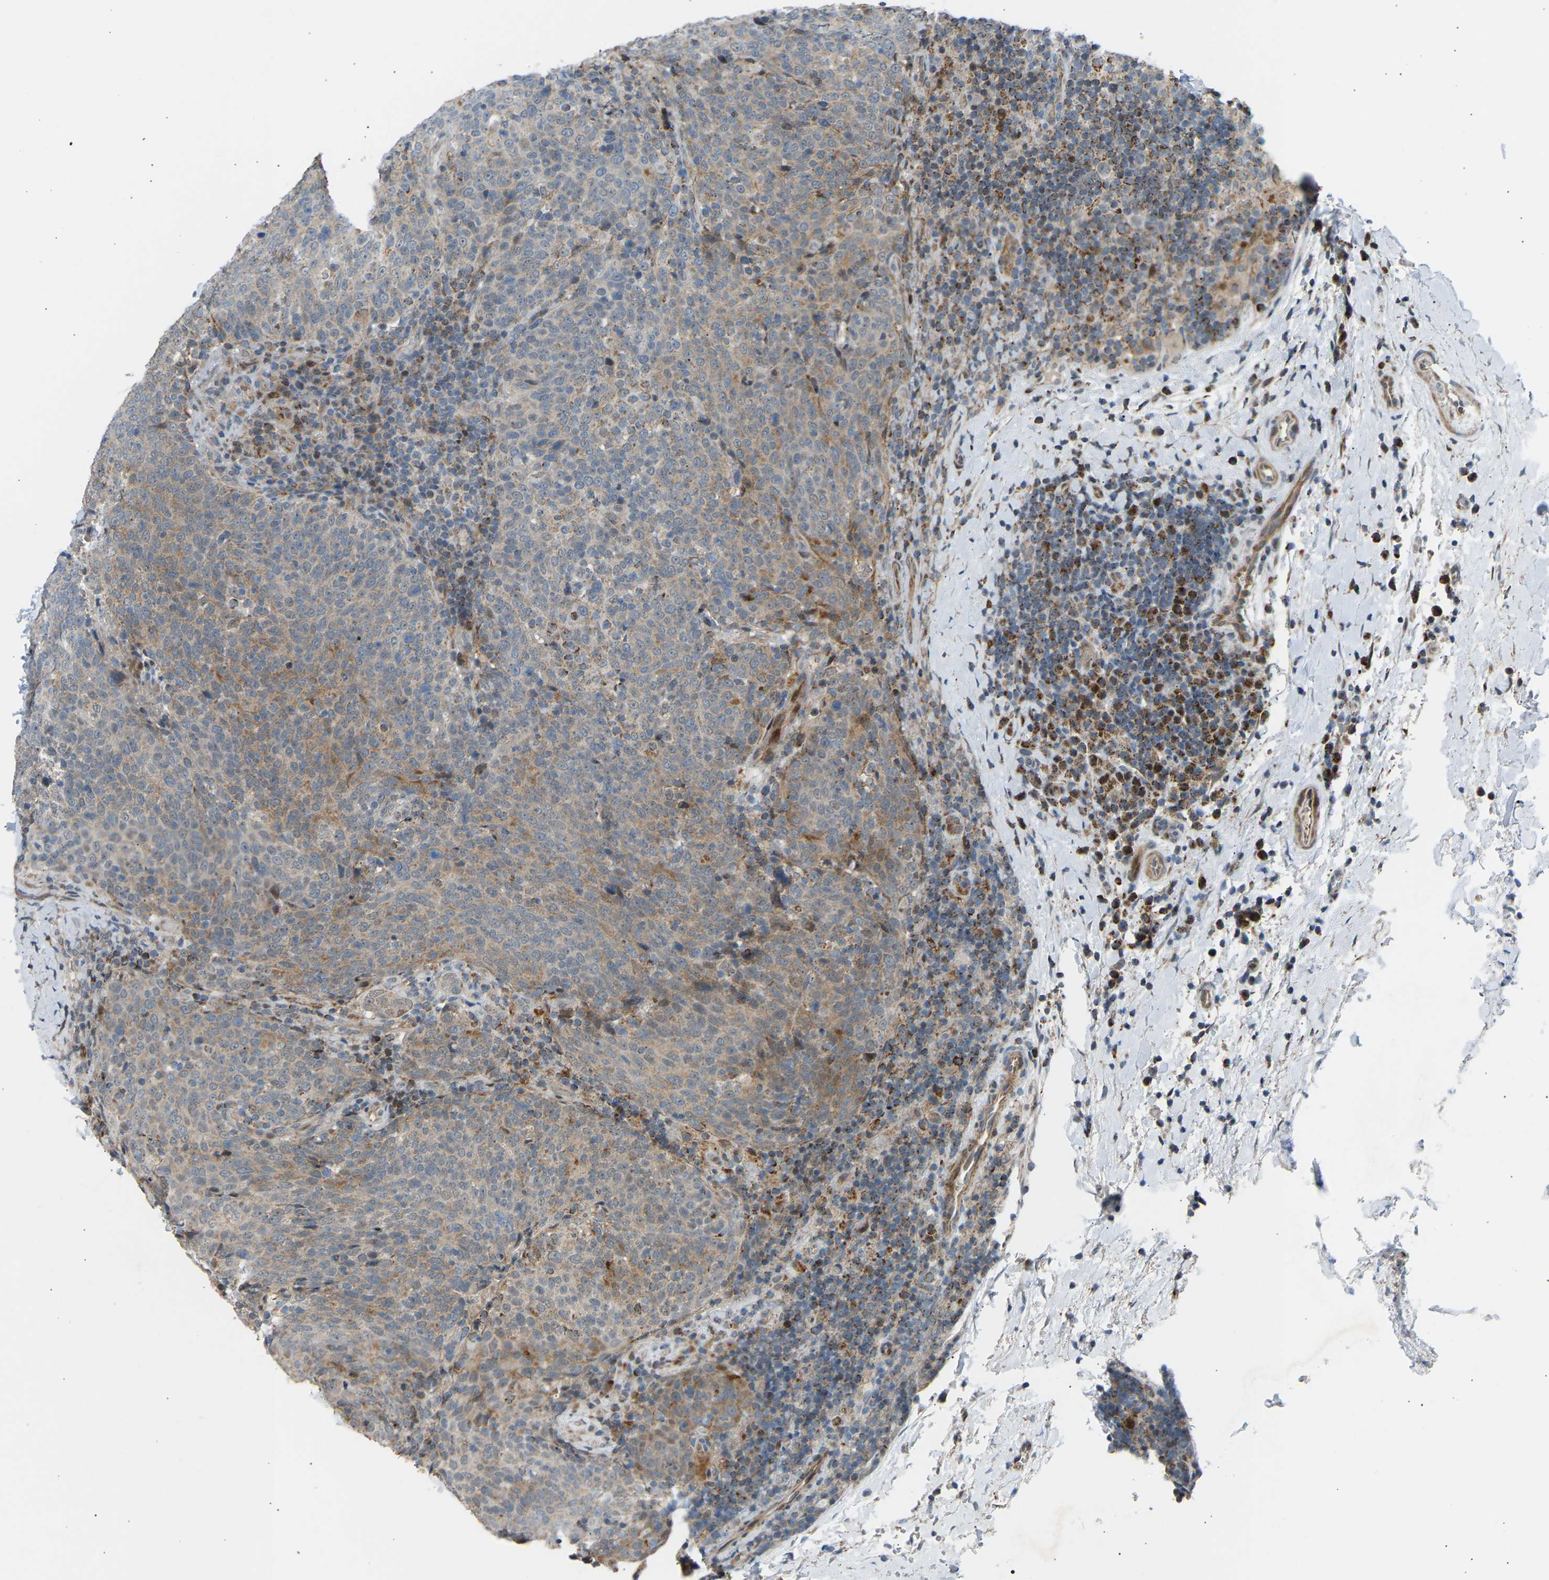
{"staining": {"intensity": "weak", "quantity": "25%-75%", "location": "cytoplasmic/membranous"}, "tissue": "head and neck cancer", "cell_type": "Tumor cells", "image_type": "cancer", "snomed": [{"axis": "morphology", "description": "Squamous cell carcinoma, NOS"}, {"axis": "morphology", "description": "Squamous cell carcinoma, metastatic, NOS"}, {"axis": "topography", "description": "Lymph node"}, {"axis": "topography", "description": "Head-Neck"}], "caption": "A low amount of weak cytoplasmic/membranous staining is present in approximately 25%-75% of tumor cells in squamous cell carcinoma (head and neck) tissue. (DAB = brown stain, brightfield microscopy at high magnification).", "gene": "VPS41", "patient": {"sex": "male", "age": 62}}